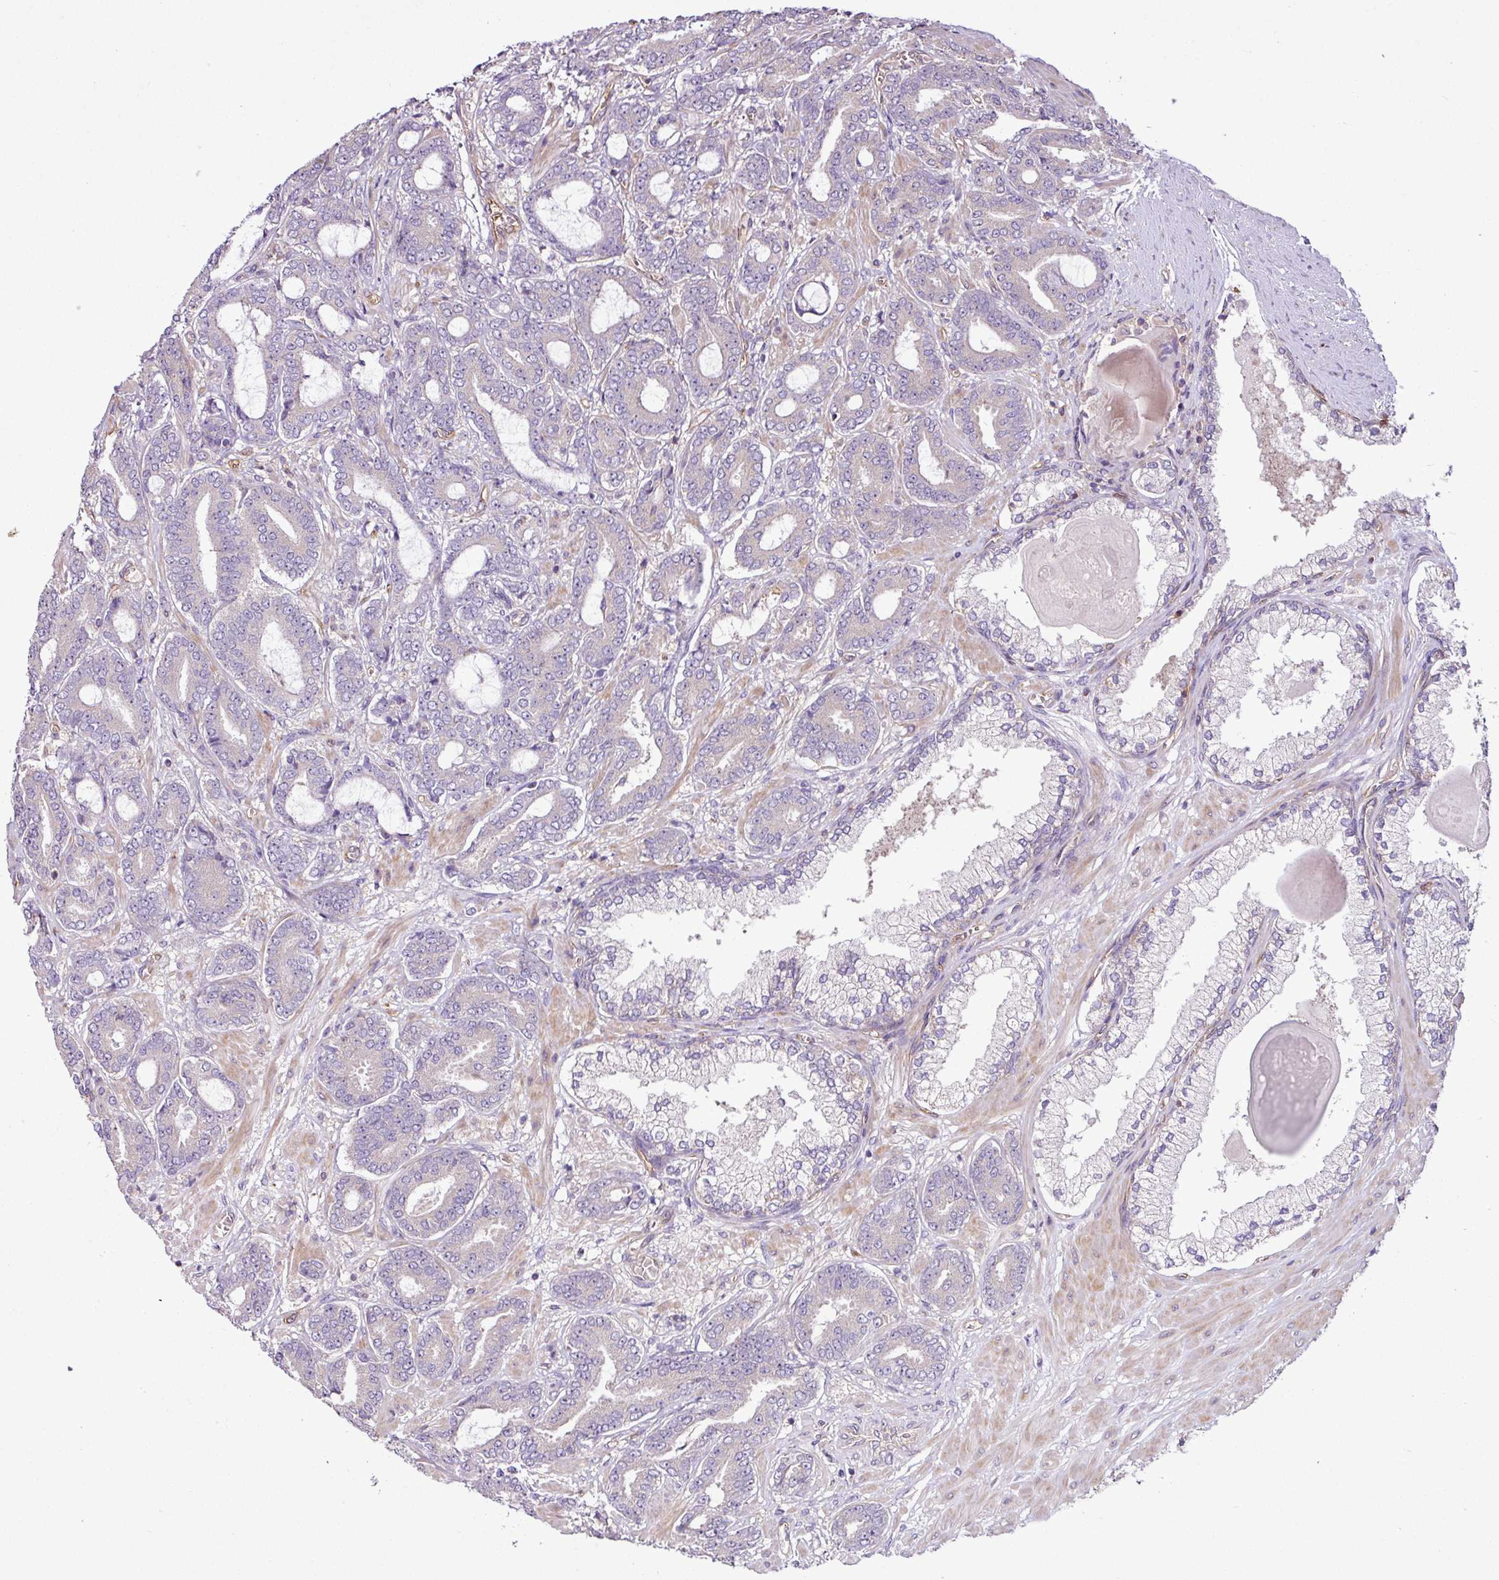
{"staining": {"intensity": "negative", "quantity": "none", "location": "none"}, "tissue": "prostate cancer", "cell_type": "Tumor cells", "image_type": "cancer", "snomed": [{"axis": "morphology", "description": "Adenocarcinoma, Low grade"}, {"axis": "topography", "description": "Prostate and seminal vesicle, NOS"}], "caption": "Prostate cancer was stained to show a protein in brown. There is no significant expression in tumor cells.", "gene": "ZNF106", "patient": {"sex": "male", "age": 61}}